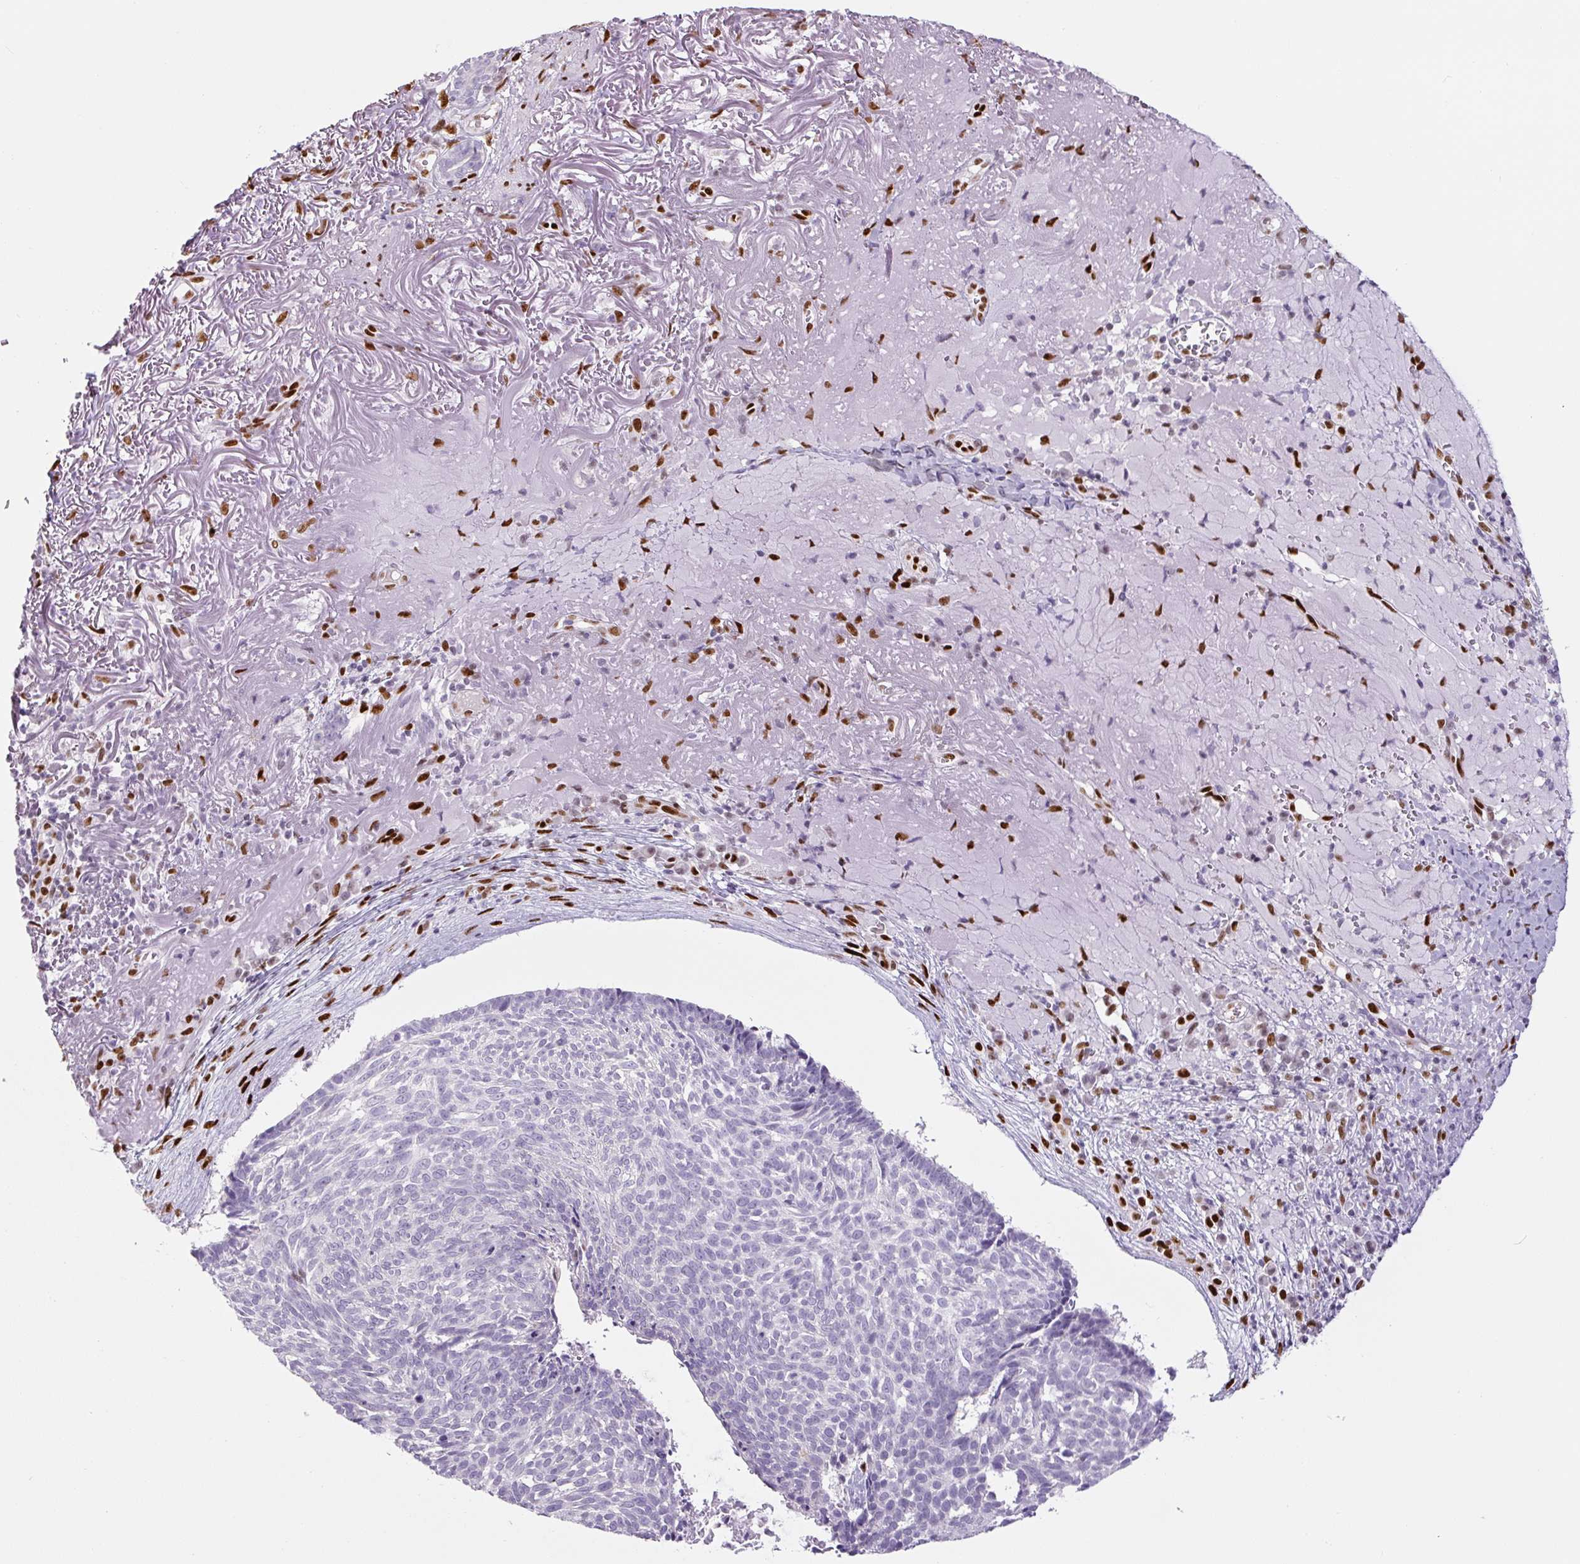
{"staining": {"intensity": "negative", "quantity": "none", "location": "none"}, "tissue": "skin cancer", "cell_type": "Tumor cells", "image_type": "cancer", "snomed": [{"axis": "morphology", "description": "Basal cell carcinoma"}, {"axis": "topography", "description": "Skin"}, {"axis": "topography", "description": "Skin of face"}], "caption": "The photomicrograph exhibits no staining of tumor cells in basal cell carcinoma (skin).", "gene": "ZEB1", "patient": {"sex": "female", "age": 95}}